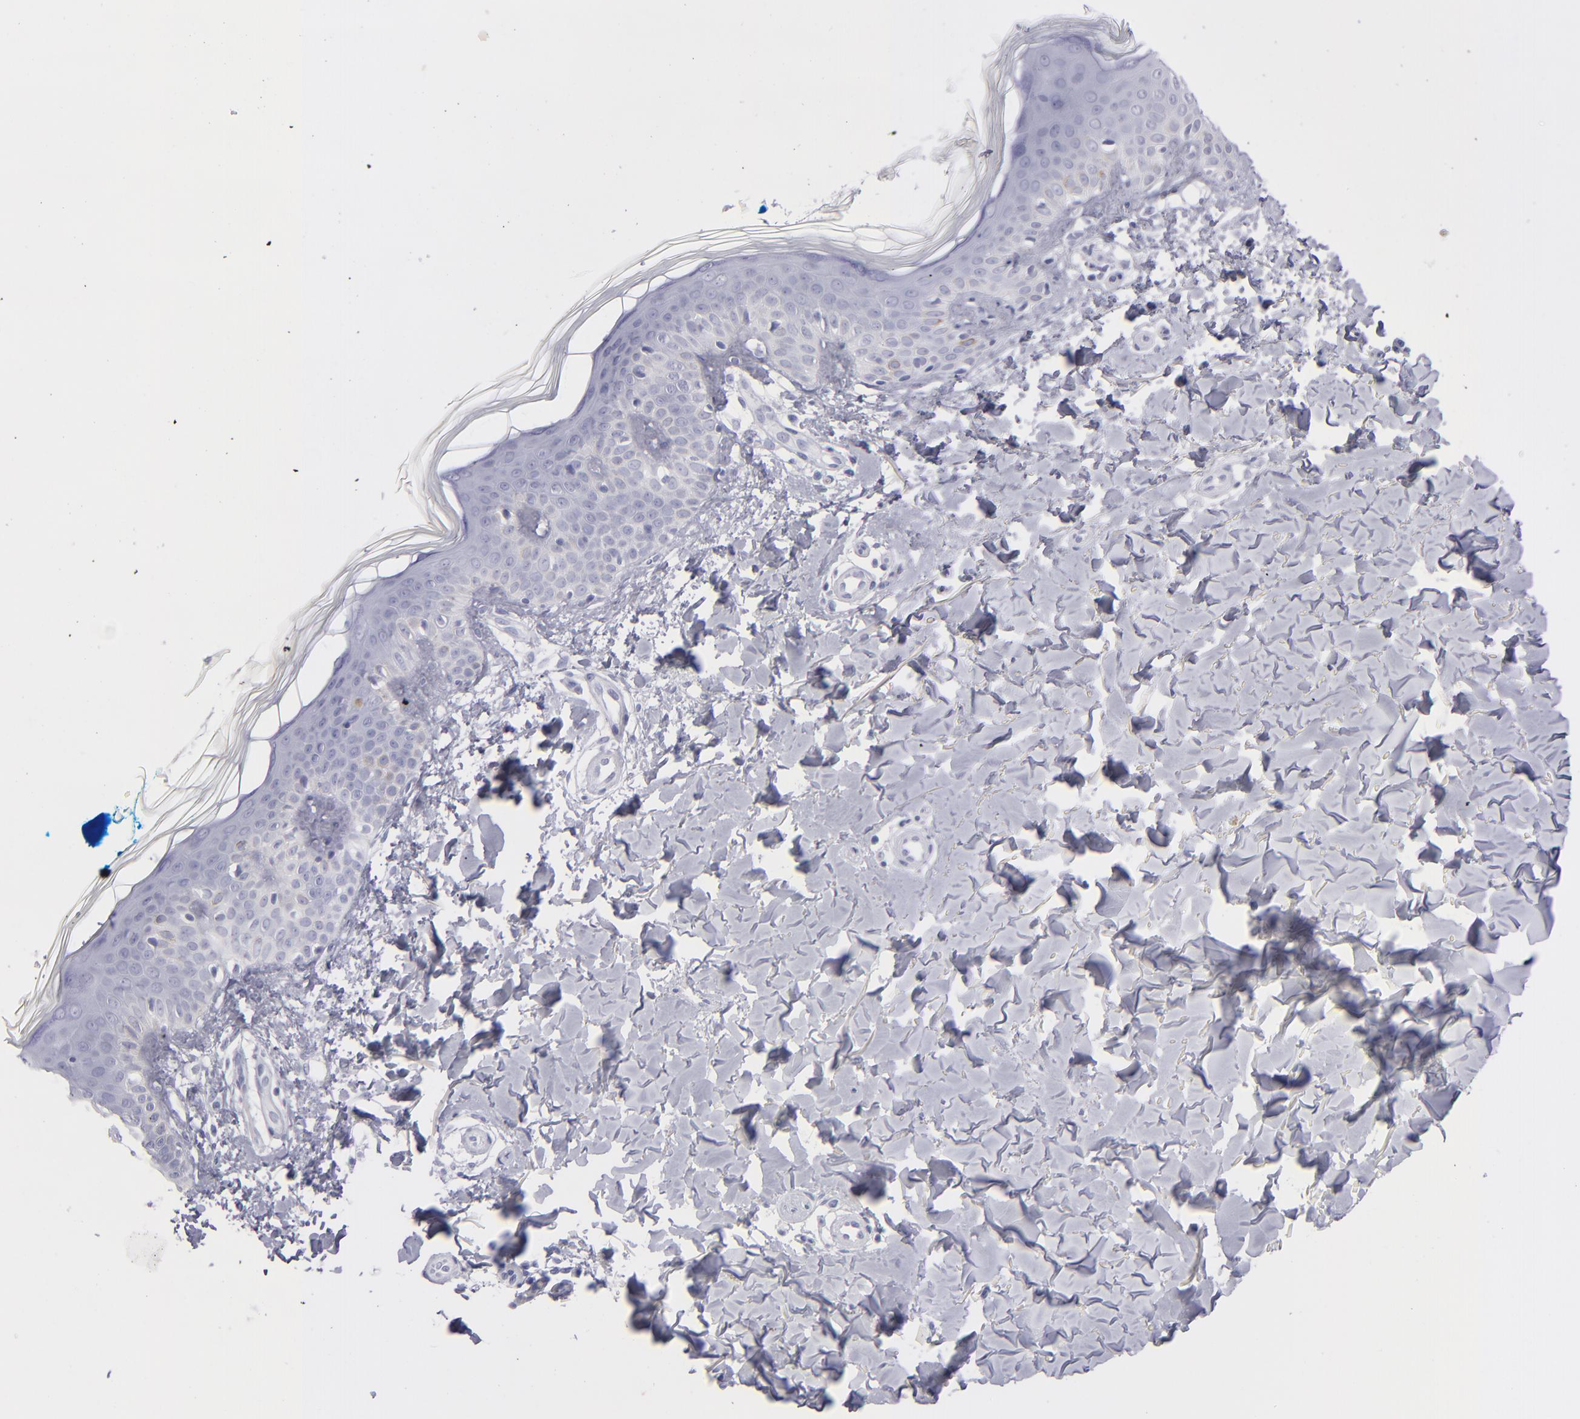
{"staining": {"intensity": "negative", "quantity": "none", "location": "none"}, "tissue": "skin", "cell_type": "Fibroblasts", "image_type": "normal", "snomed": [{"axis": "morphology", "description": "Normal tissue, NOS"}, {"axis": "topography", "description": "Skin"}], "caption": "This image is of normal skin stained with immunohistochemistry to label a protein in brown with the nuclei are counter-stained blue. There is no staining in fibroblasts. The staining was performed using DAB to visualize the protein expression in brown, while the nuclei were stained in blue with hematoxylin (Magnification: 20x).", "gene": "MYH11", "patient": {"sex": "male", "age": 32}}